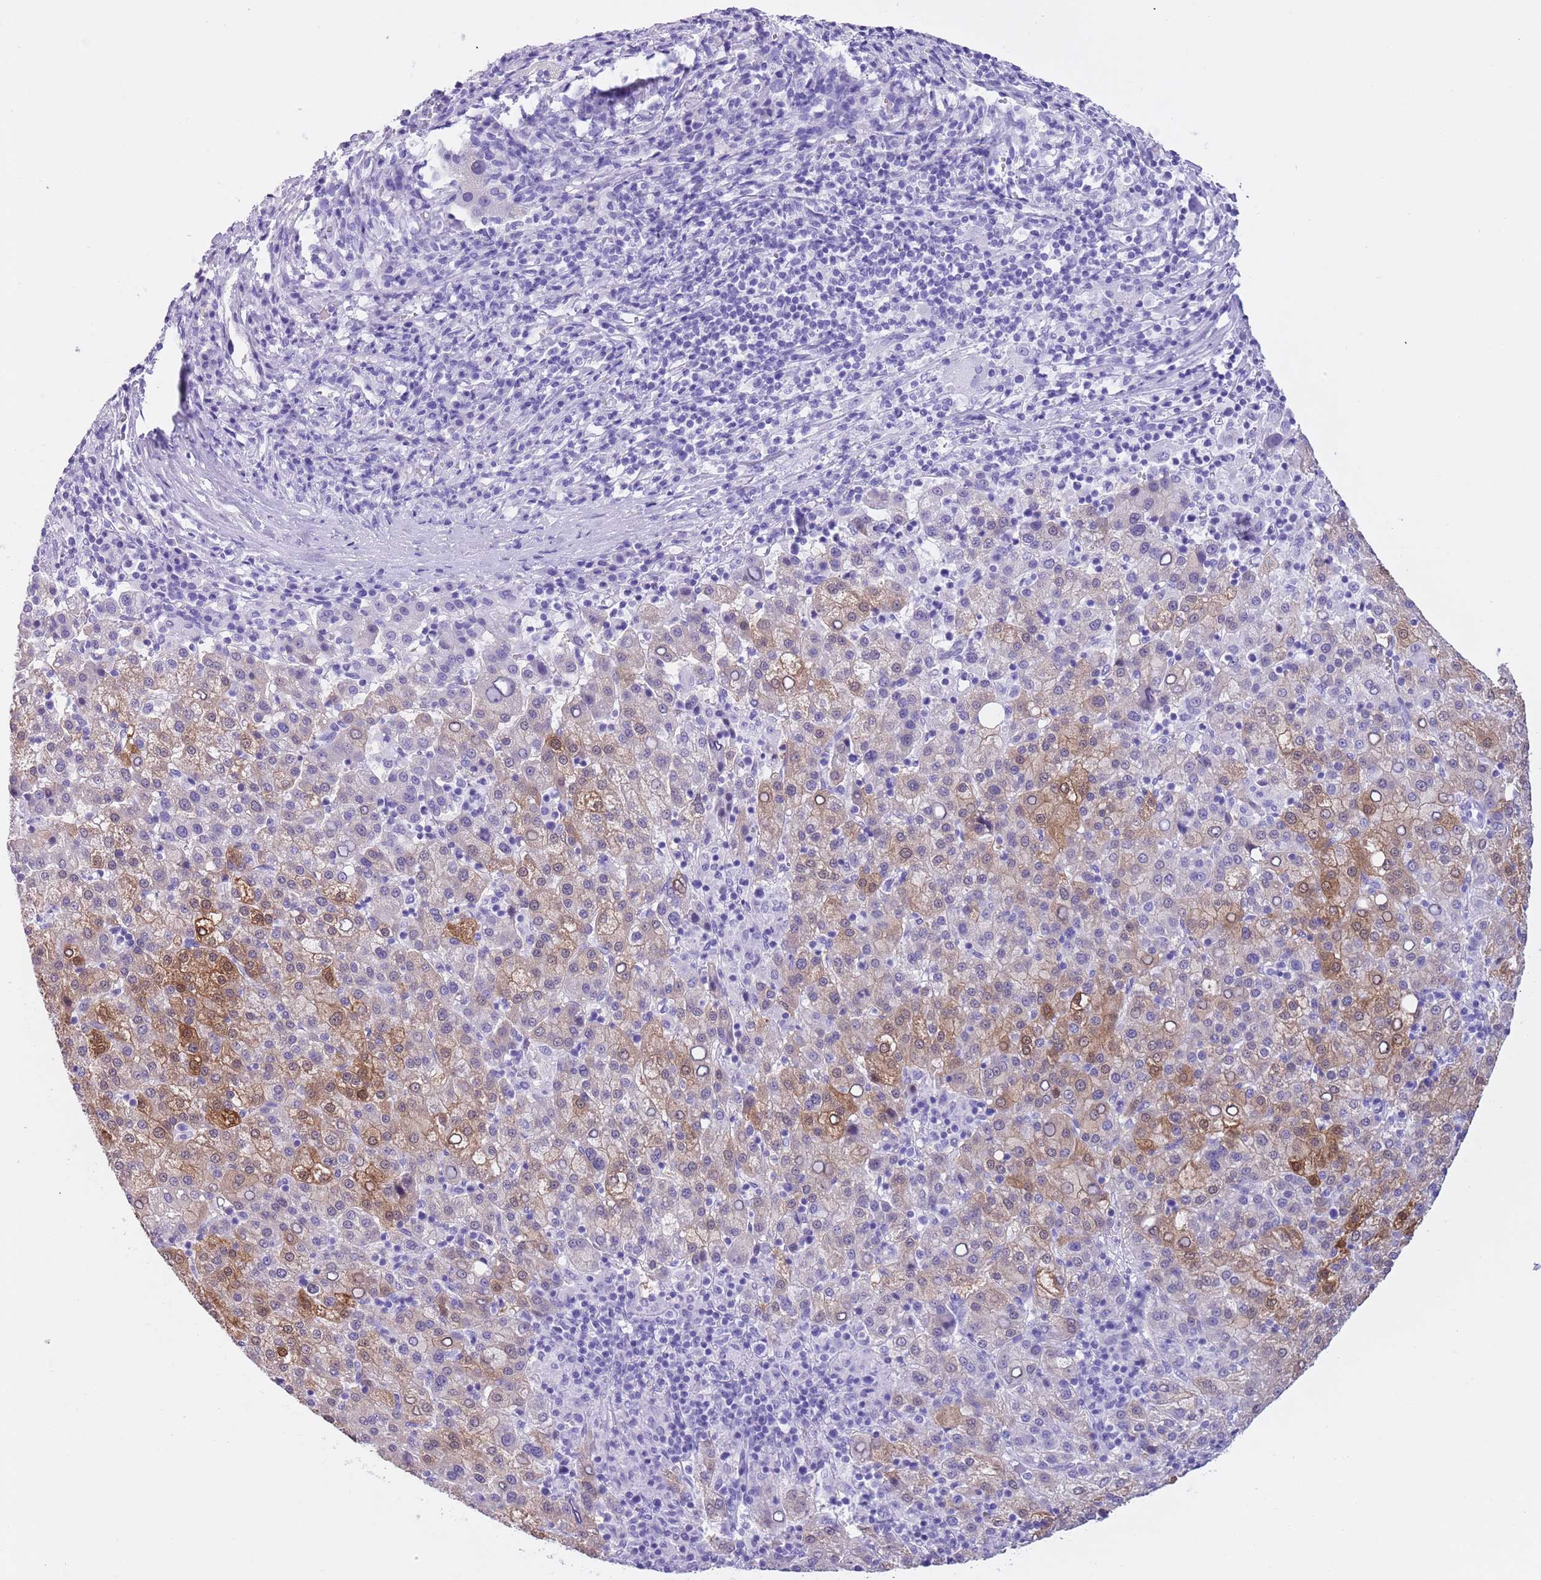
{"staining": {"intensity": "moderate", "quantity": "25%-75%", "location": "cytoplasmic/membranous,nuclear"}, "tissue": "liver cancer", "cell_type": "Tumor cells", "image_type": "cancer", "snomed": [{"axis": "morphology", "description": "Carcinoma, Hepatocellular, NOS"}, {"axis": "topography", "description": "Liver"}], "caption": "Immunohistochemistry (IHC) image of neoplastic tissue: human hepatocellular carcinoma (liver) stained using immunohistochemistry (IHC) reveals medium levels of moderate protein expression localized specifically in the cytoplasmic/membranous and nuclear of tumor cells, appearing as a cytoplasmic/membranous and nuclear brown color.", "gene": "TMEM185B", "patient": {"sex": "female", "age": 58}}